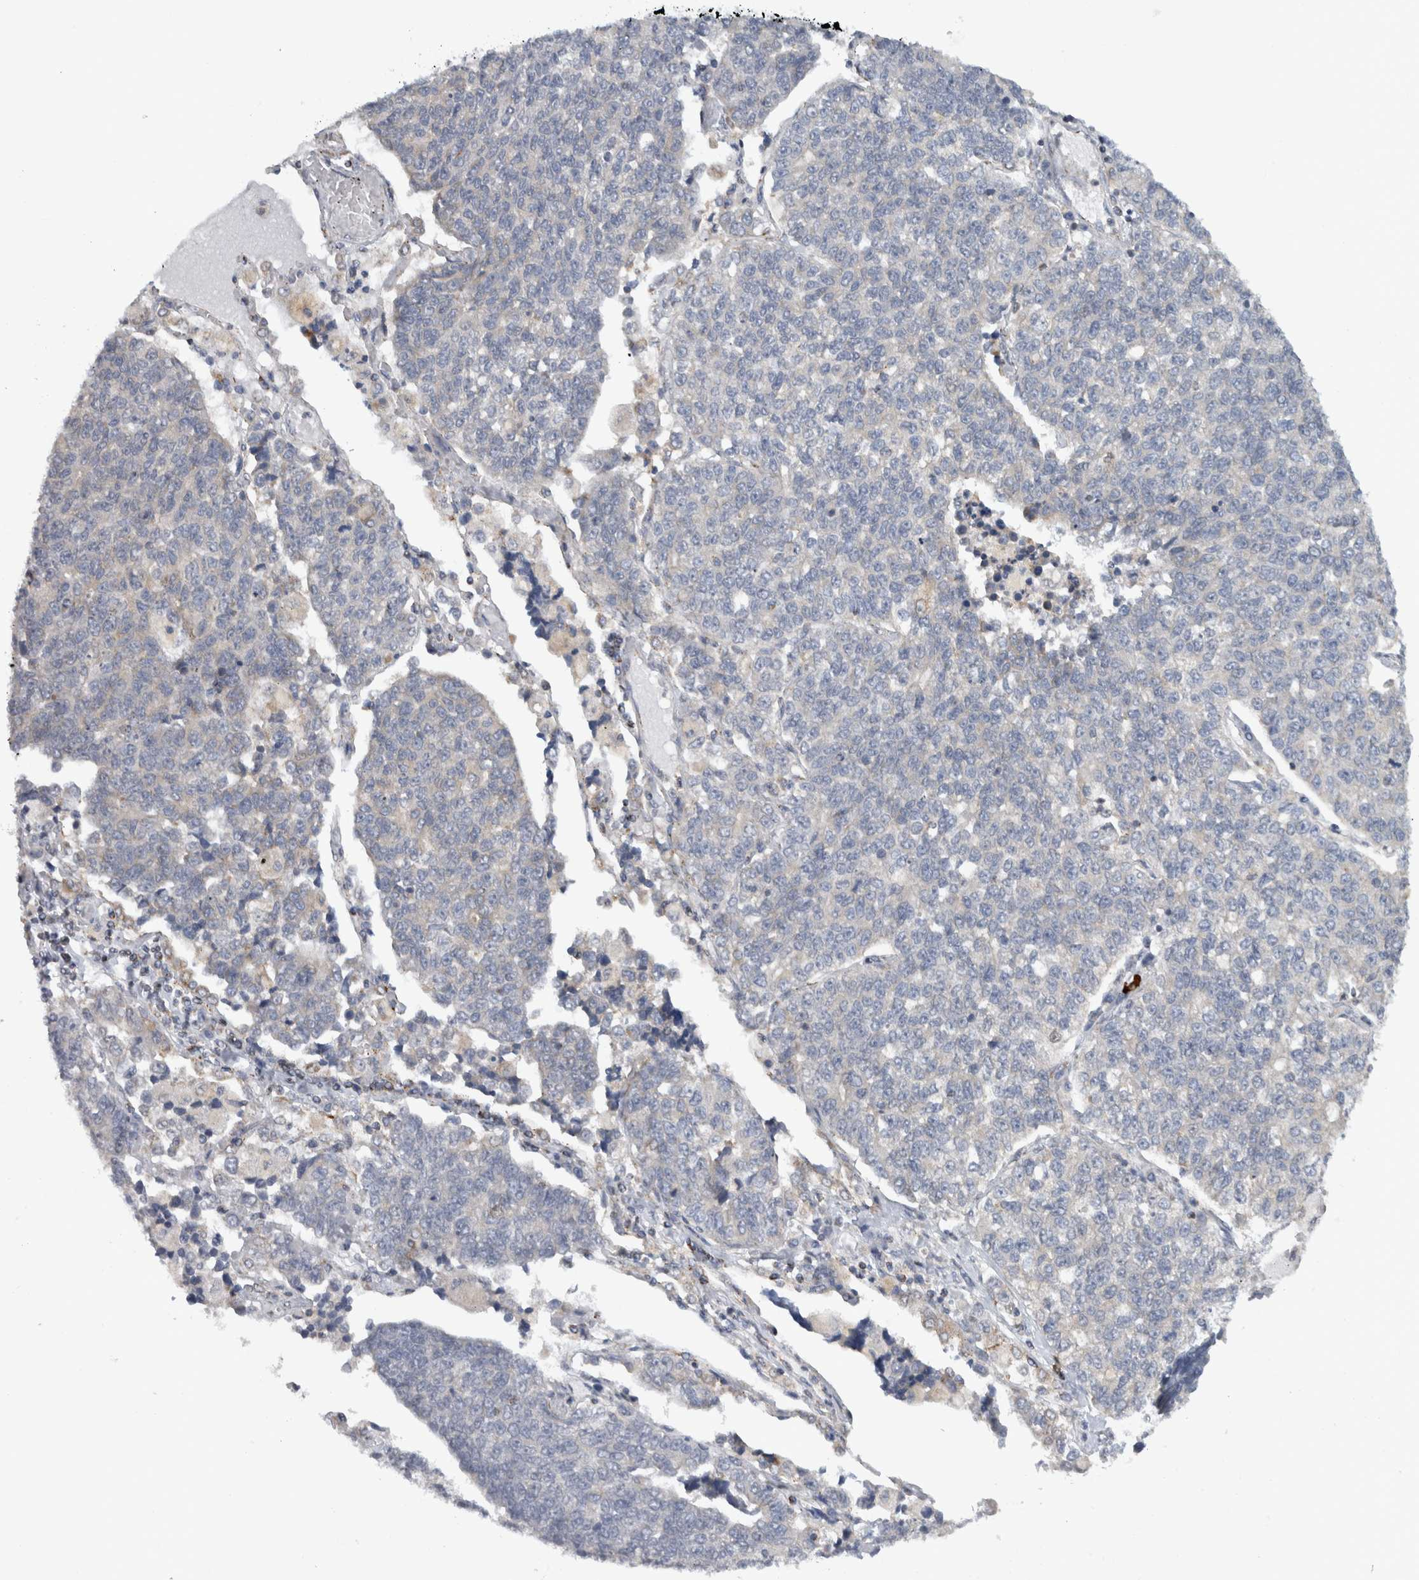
{"staining": {"intensity": "negative", "quantity": "none", "location": "none"}, "tissue": "lung cancer", "cell_type": "Tumor cells", "image_type": "cancer", "snomed": [{"axis": "morphology", "description": "Adenocarcinoma, NOS"}, {"axis": "topography", "description": "Lung"}], "caption": "Lung cancer was stained to show a protein in brown. There is no significant positivity in tumor cells.", "gene": "RAB18", "patient": {"sex": "male", "age": 49}}